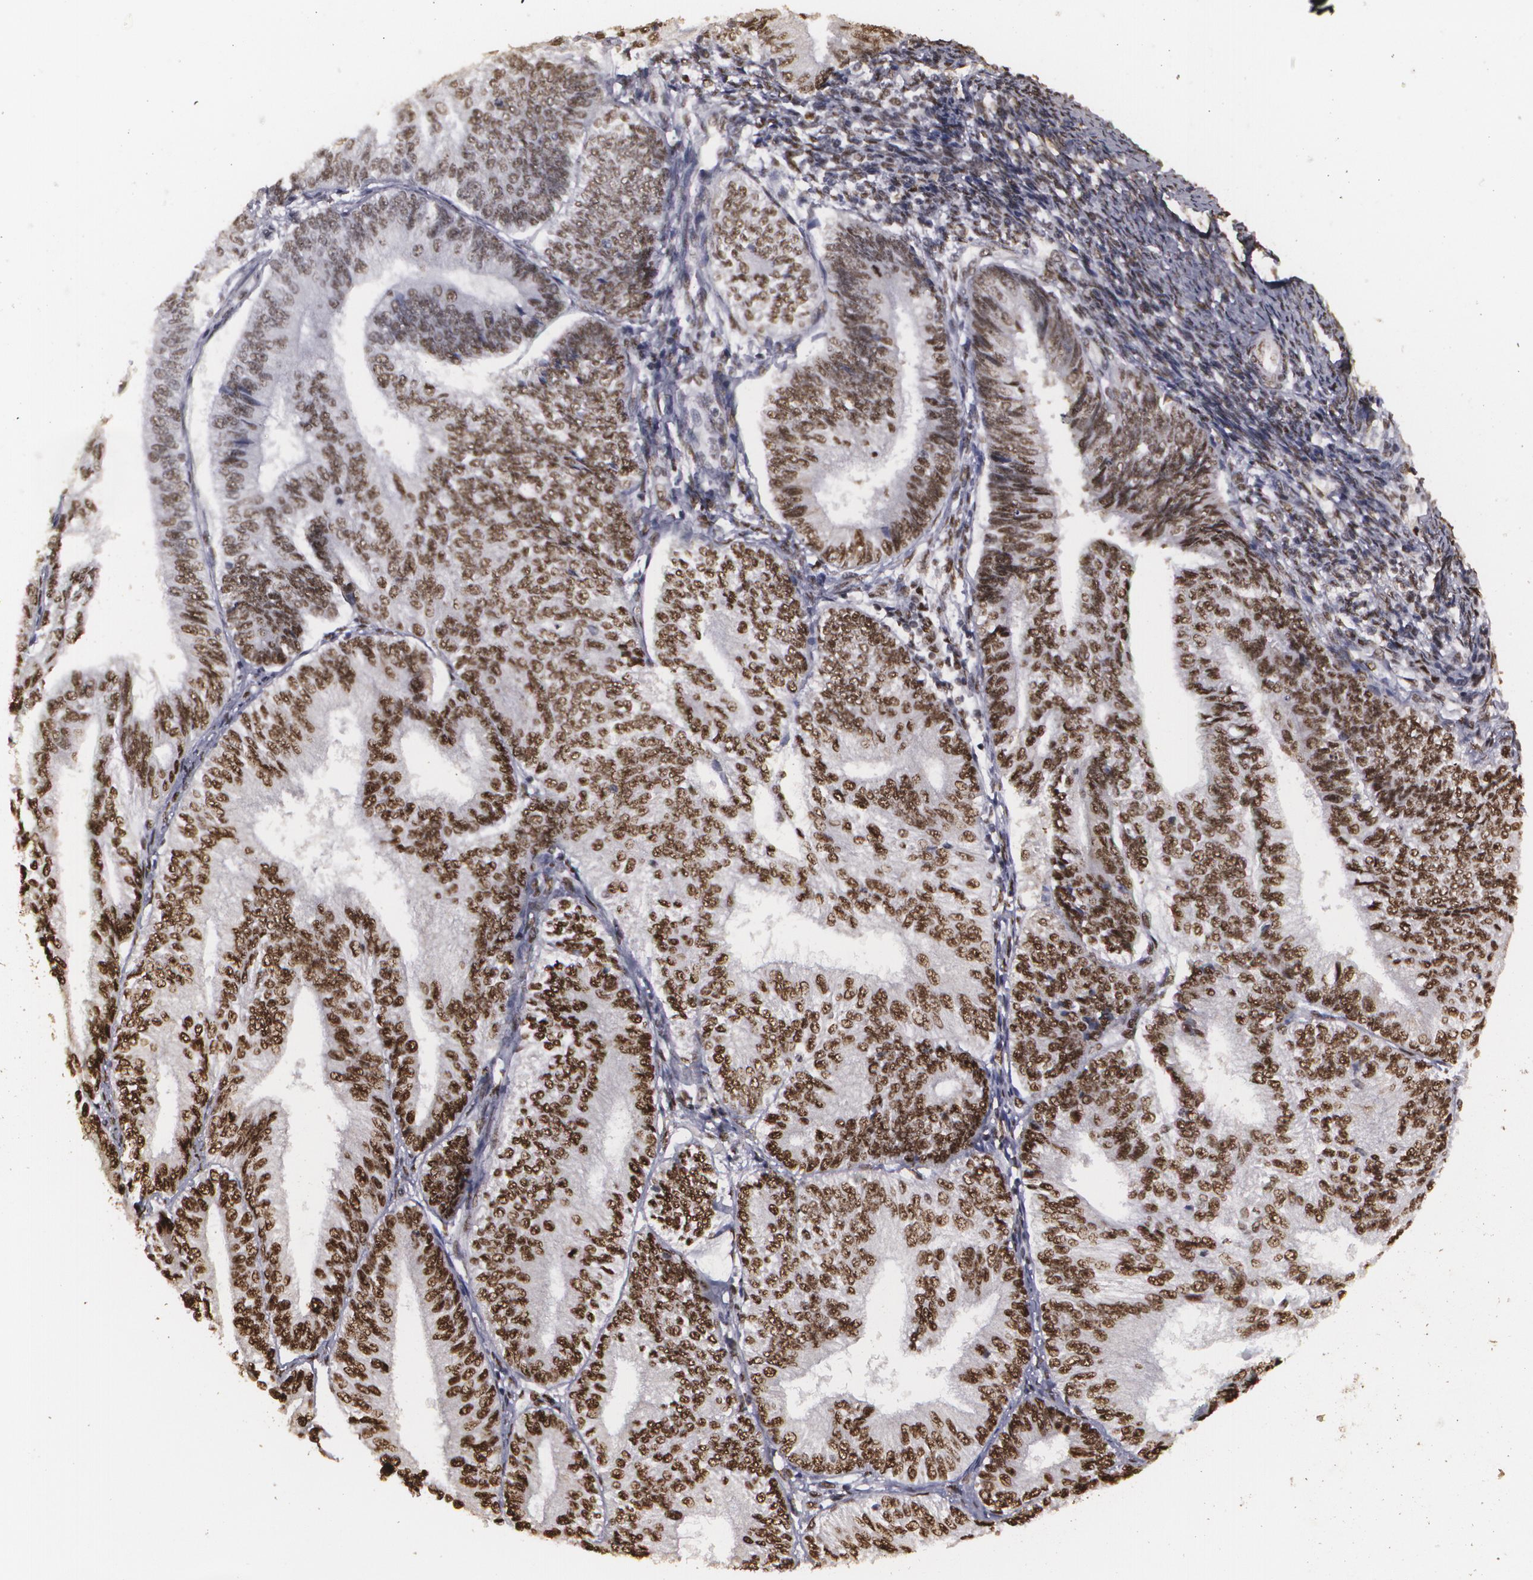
{"staining": {"intensity": "strong", "quantity": ">75%", "location": "nuclear"}, "tissue": "endometrial cancer", "cell_type": "Tumor cells", "image_type": "cancer", "snomed": [{"axis": "morphology", "description": "Adenocarcinoma, NOS"}, {"axis": "topography", "description": "Endometrium"}], "caption": "IHC of adenocarcinoma (endometrial) demonstrates high levels of strong nuclear expression in approximately >75% of tumor cells.", "gene": "RCOR1", "patient": {"sex": "female", "age": 55}}